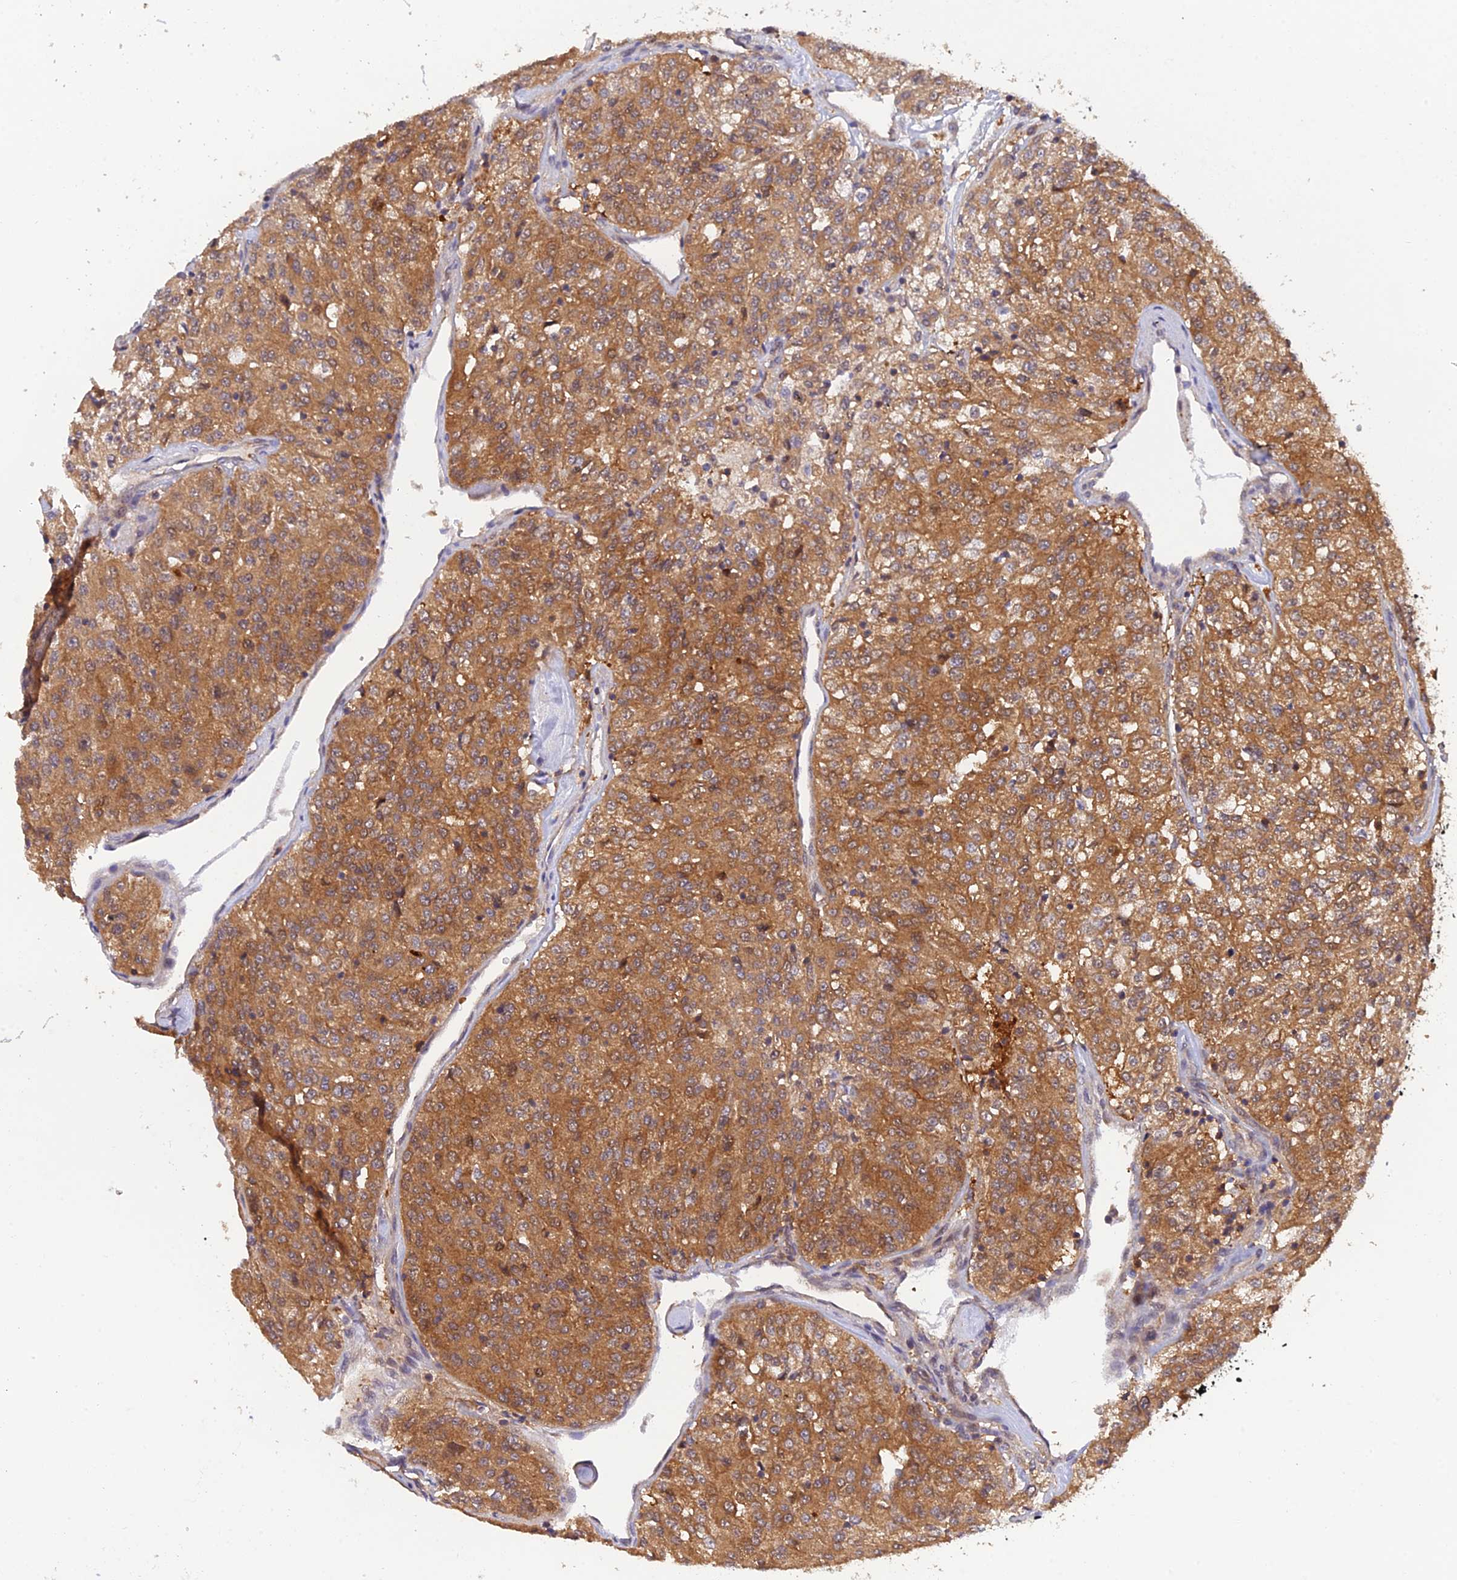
{"staining": {"intensity": "strong", "quantity": ">75%", "location": "cytoplasmic/membranous,nuclear"}, "tissue": "renal cancer", "cell_type": "Tumor cells", "image_type": "cancer", "snomed": [{"axis": "morphology", "description": "Adenocarcinoma, NOS"}, {"axis": "topography", "description": "Kidney"}], "caption": "A brown stain shows strong cytoplasmic/membranous and nuclear expression of a protein in human renal cancer tumor cells.", "gene": "ARL2BP", "patient": {"sex": "female", "age": 63}}